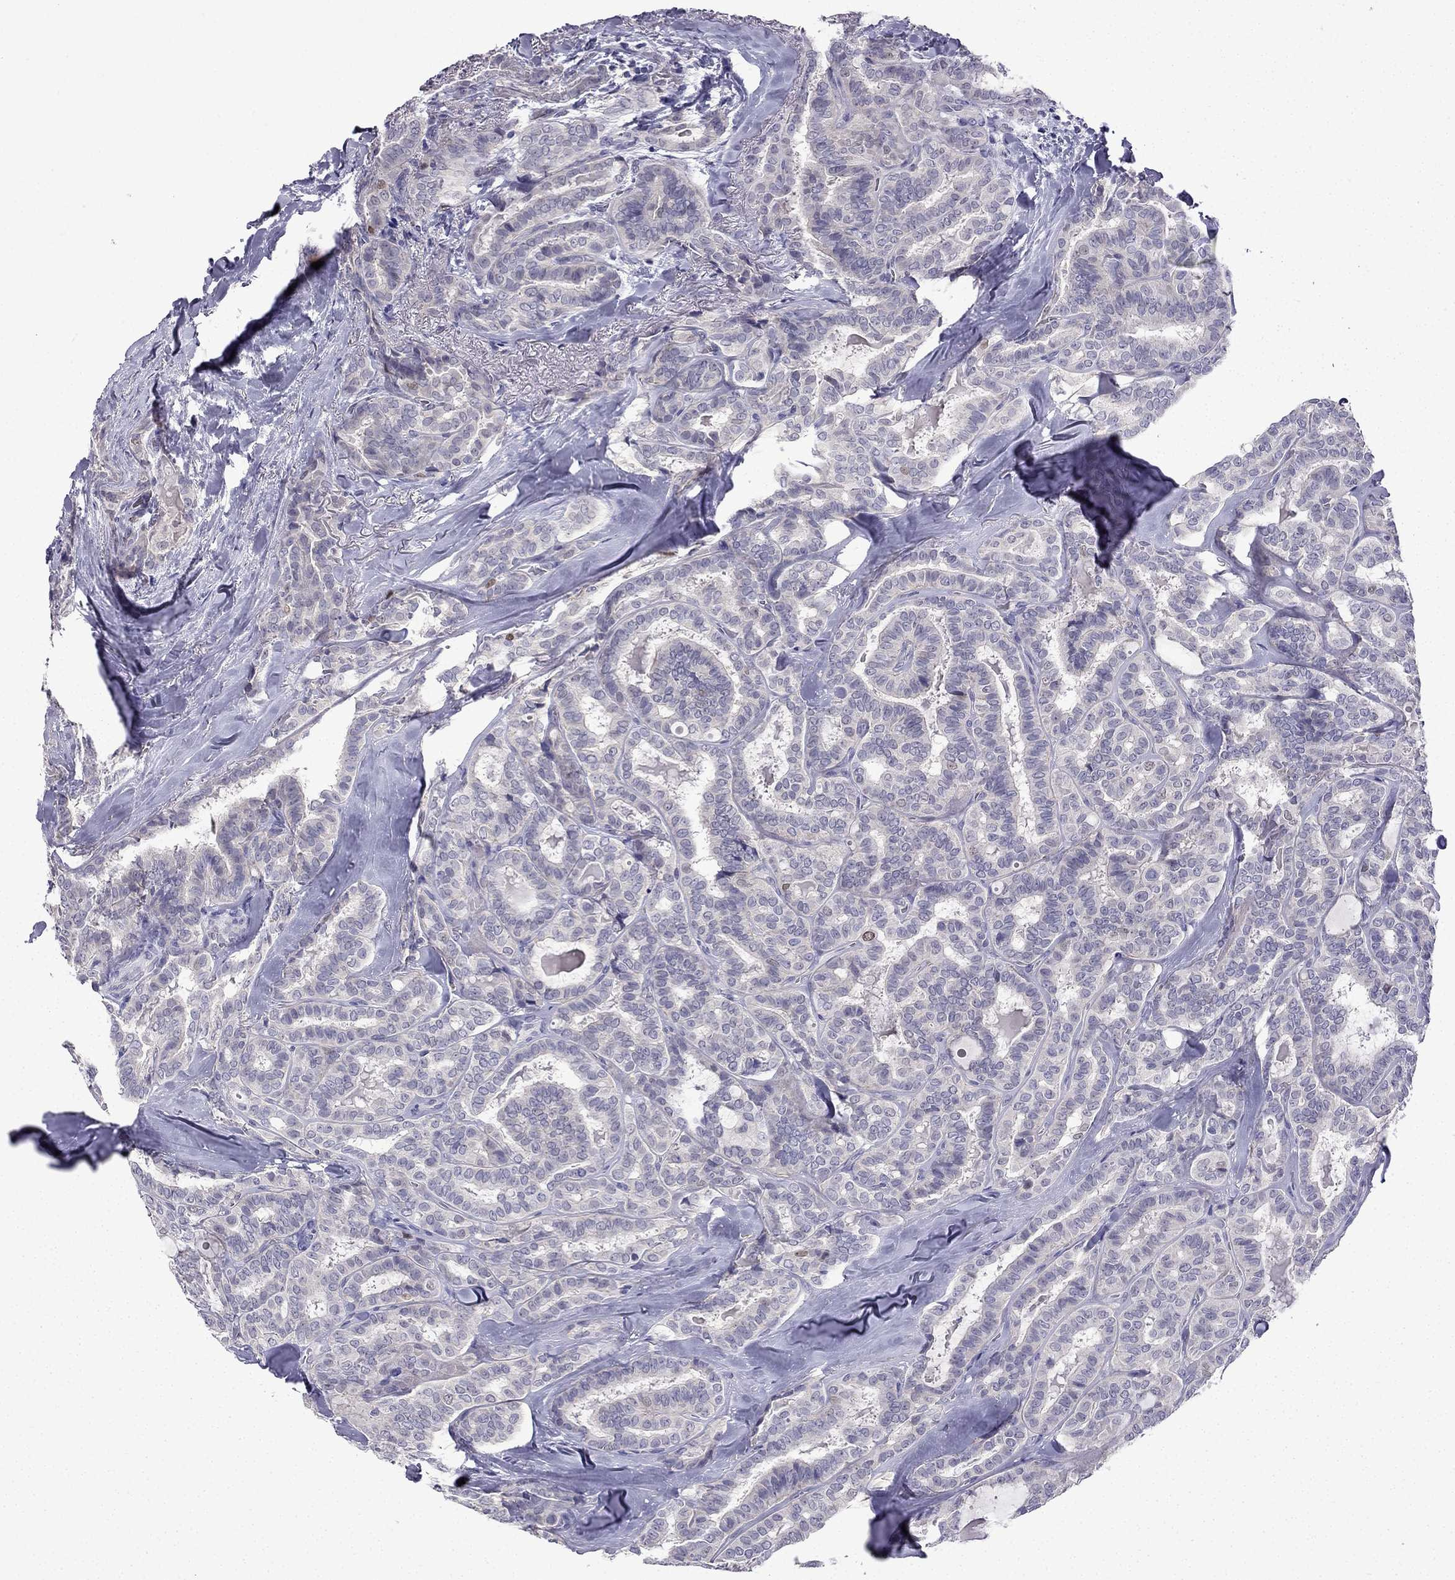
{"staining": {"intensity": "negative", "quantity": "none", "location": "none"}, "tissue": "thyroid cancer", "cell_type": "Tumor cells", "image_type": "cancer", "snomed": [{"axis": "morphology", "description": "Papillary adenocarcinoma, NOS"}, {"axis": "topography", "description": "Thyroid gland"}], "caption": "Tumor cells show no significant expression in papillary adenocarcinoma (thyroid).", "gene": "UHRF1", "patient": {"sex": "female", "age": 39}}